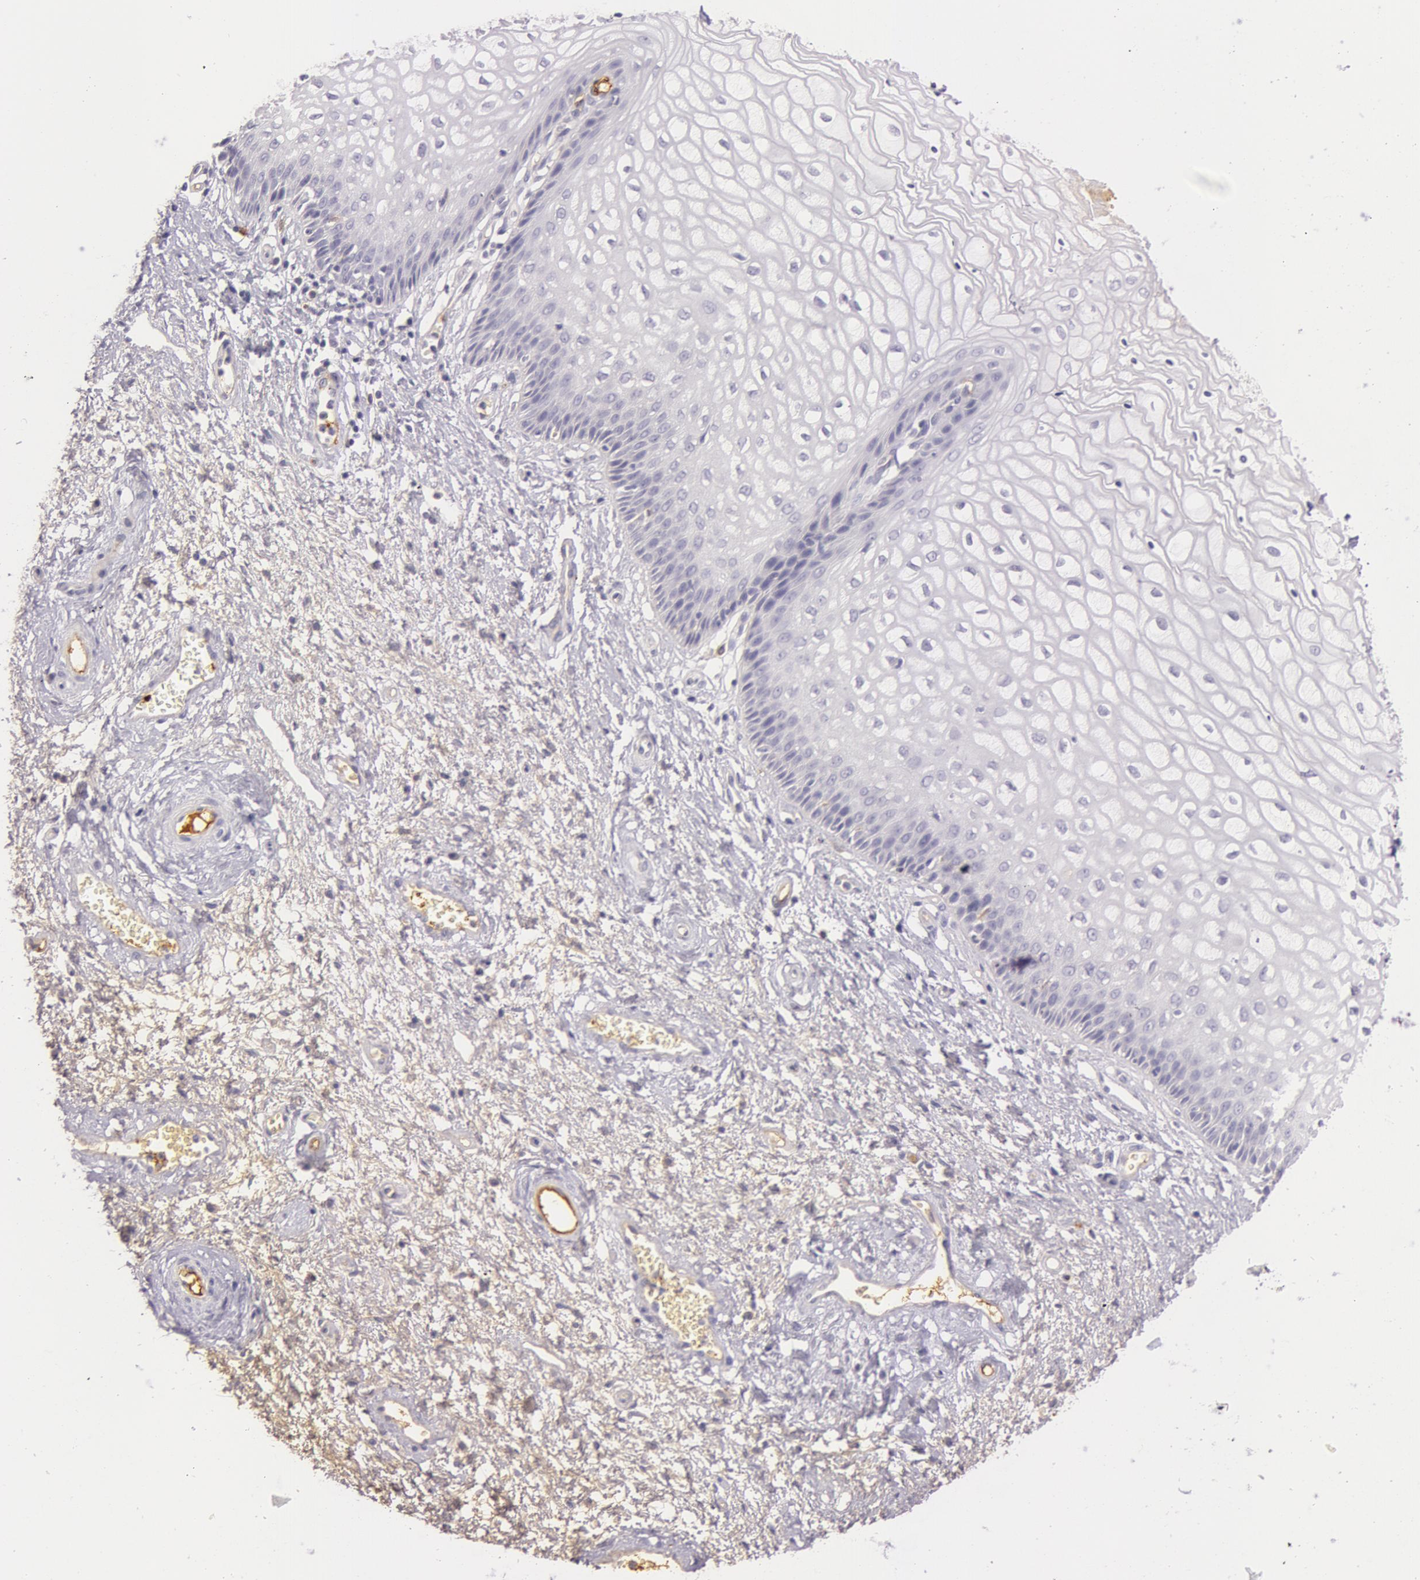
{"staining": {"intensity": "weak", "quantity": "<25%", "location": "cytoplasmic/membranous"}, "tissue": "vagina", "cell_type": "Squamous epithelial cells", "image_type": "normal", "snomed": [{"axis": "morphology", "description": "Normal tissue, NOS"}, {"axis": "topography", "description": "Vagina"}], "caption": "The photomicrograph shows no significant expression in squamous epithelial cells of vagina. Brightfield microscopy of immunohistochemistry (IHC) stained with DAB (3,3'-diaminobenzidine) (brown) and hematoxylin (blue), captured at high magnification.", "gene": "C4BPA", "patient": {"sex": "female", "age": 34}}